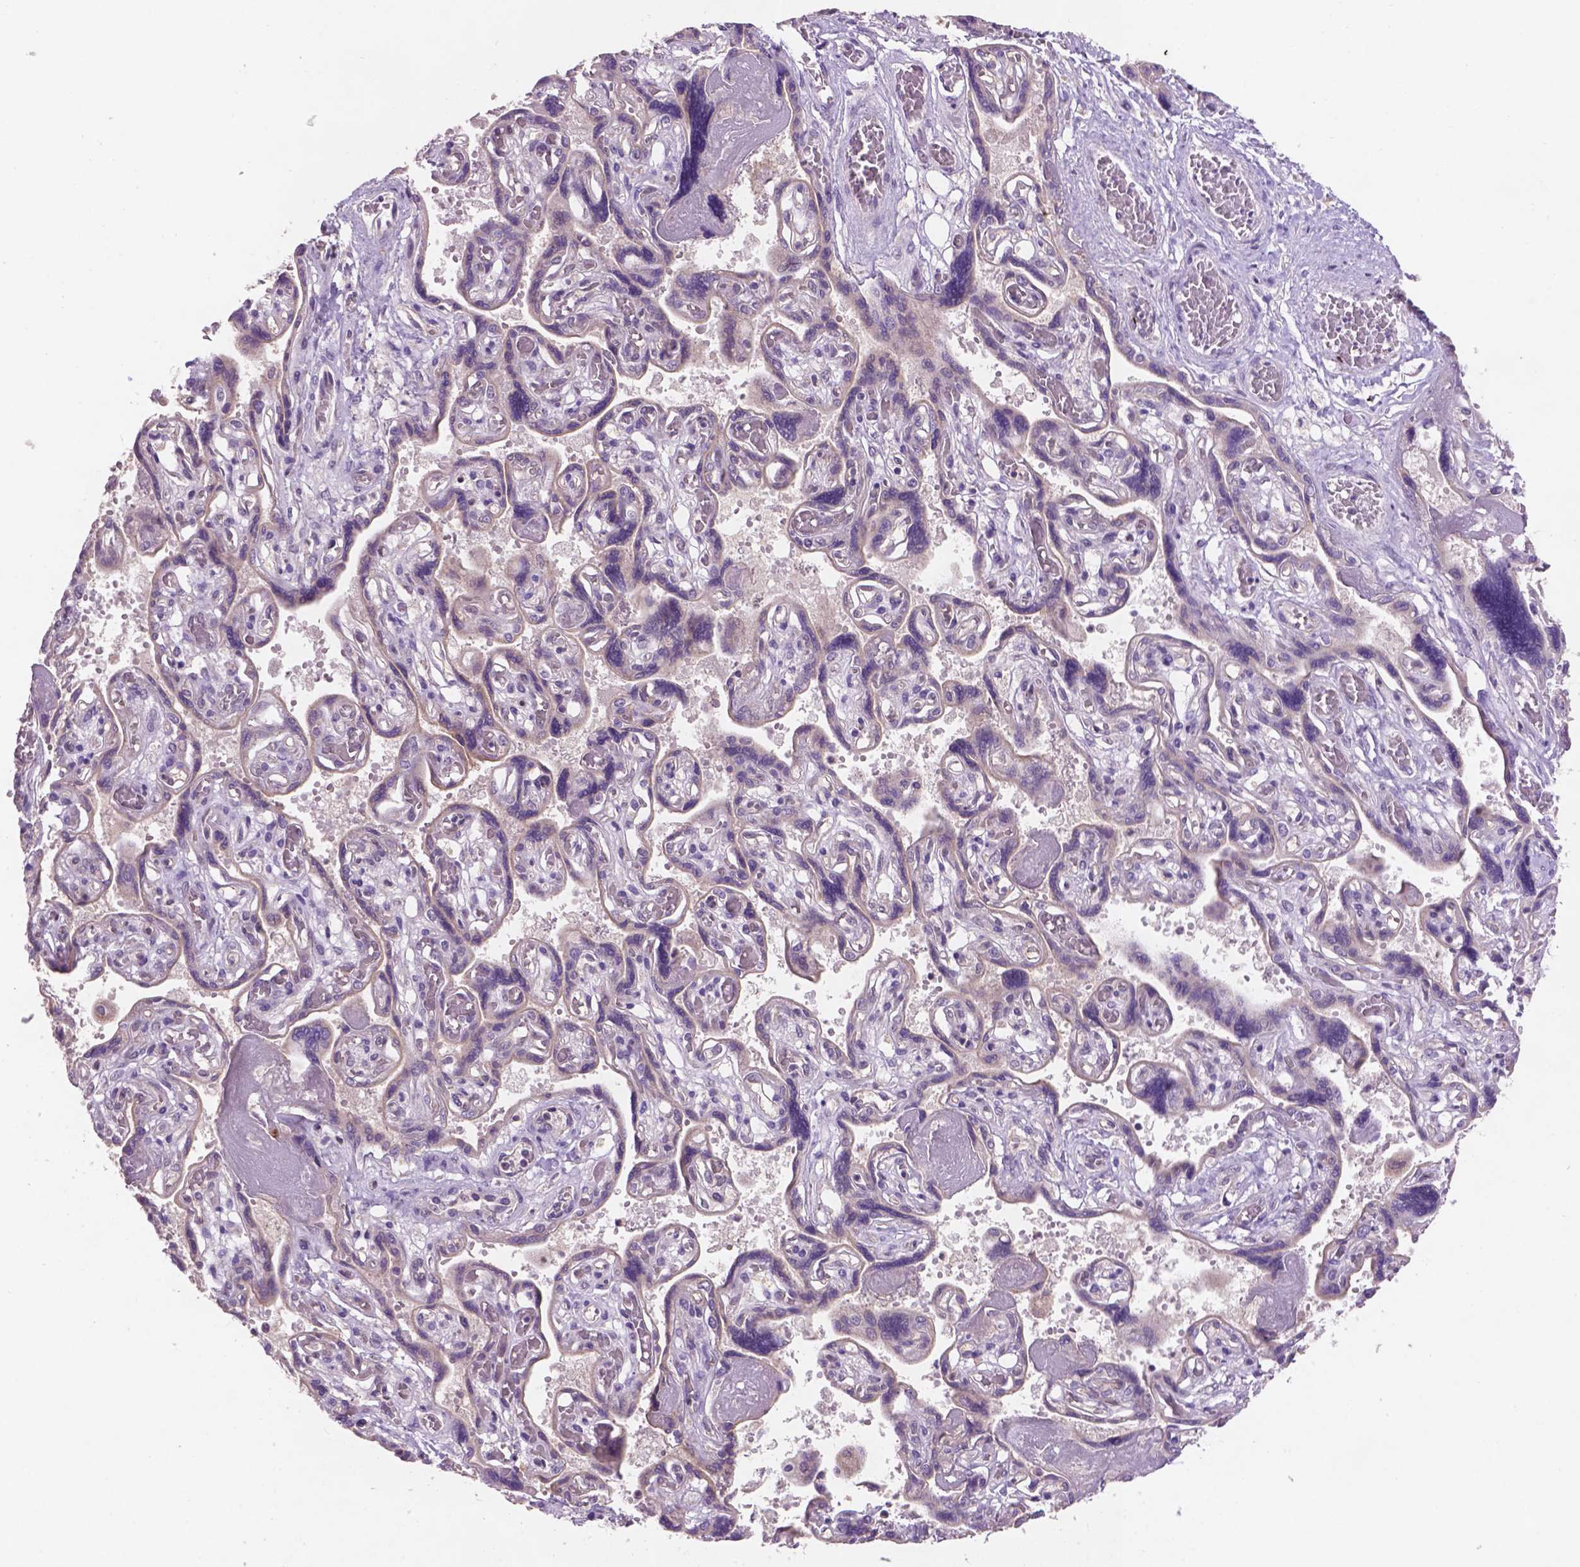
{"staining": {"intensity": "weak", "quantity": "<25%", "location": "nuclear"}, "tissue": "placenta", "cell_type": "Decidual cells", "image_type": "normal", "snomed": [{"axis": "morphology", "description": "Normal tissue, NOS"}, {"axis": "topography", "description": "Placenta"}], "caption": "A high-resolution image shows IHC staining of unremarkable placenta, which shows no significant expression in decidual cells.", "gene": "GXYLT2", "patient": {"sex": "female", "age": 32}}